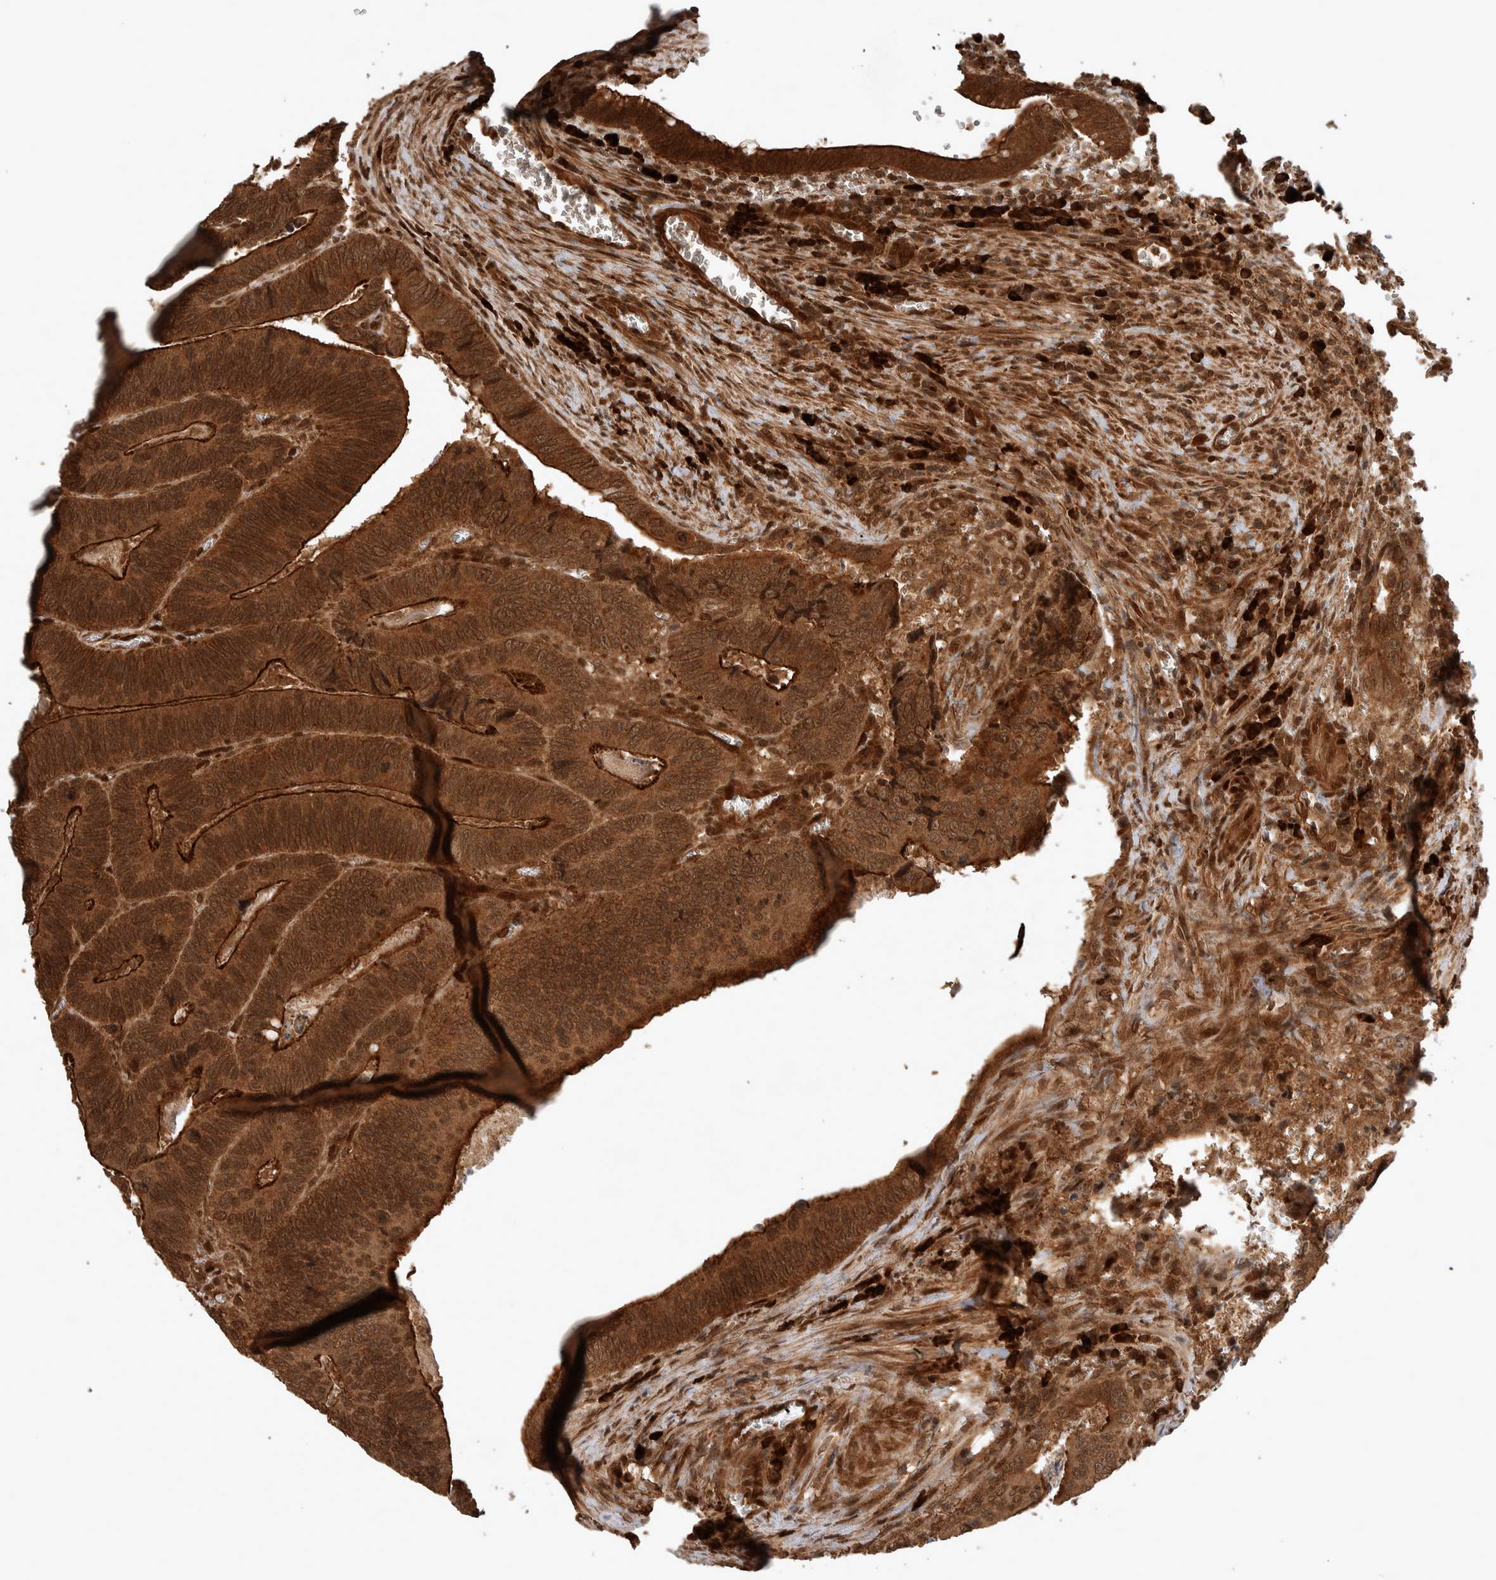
{"staining": {"intensity": "strong", "quantity": ">75%", "location": "cytoplasmic/membranous,nuclear"}, "tissue": "colorectal cancer", "cell_type": "Tumor cells", "image_type": "cancer", "snomed": [{"axis": "morphology", "description": "Inflammation, NOS"}, {"axis": "morphology", "description": "Adenocarcinoma, NOS"}, {"axis": "topography", "description": "Colon"}], "caption": "High-magnification brightfield microscopy of colorectal cancer stained with DAB (3,3'-diaminobenzidine) (brown) and counterstained with hematoxylin (blue). tumor cells exhibit strong cytoplasmic/membranous and nuclear expression is present in approximately>75% of cells. (DAB IHC with brightfield microscopy, high magnification).", "gene": "CNTROB", "patient": {"sex": "male", "age": 72}}